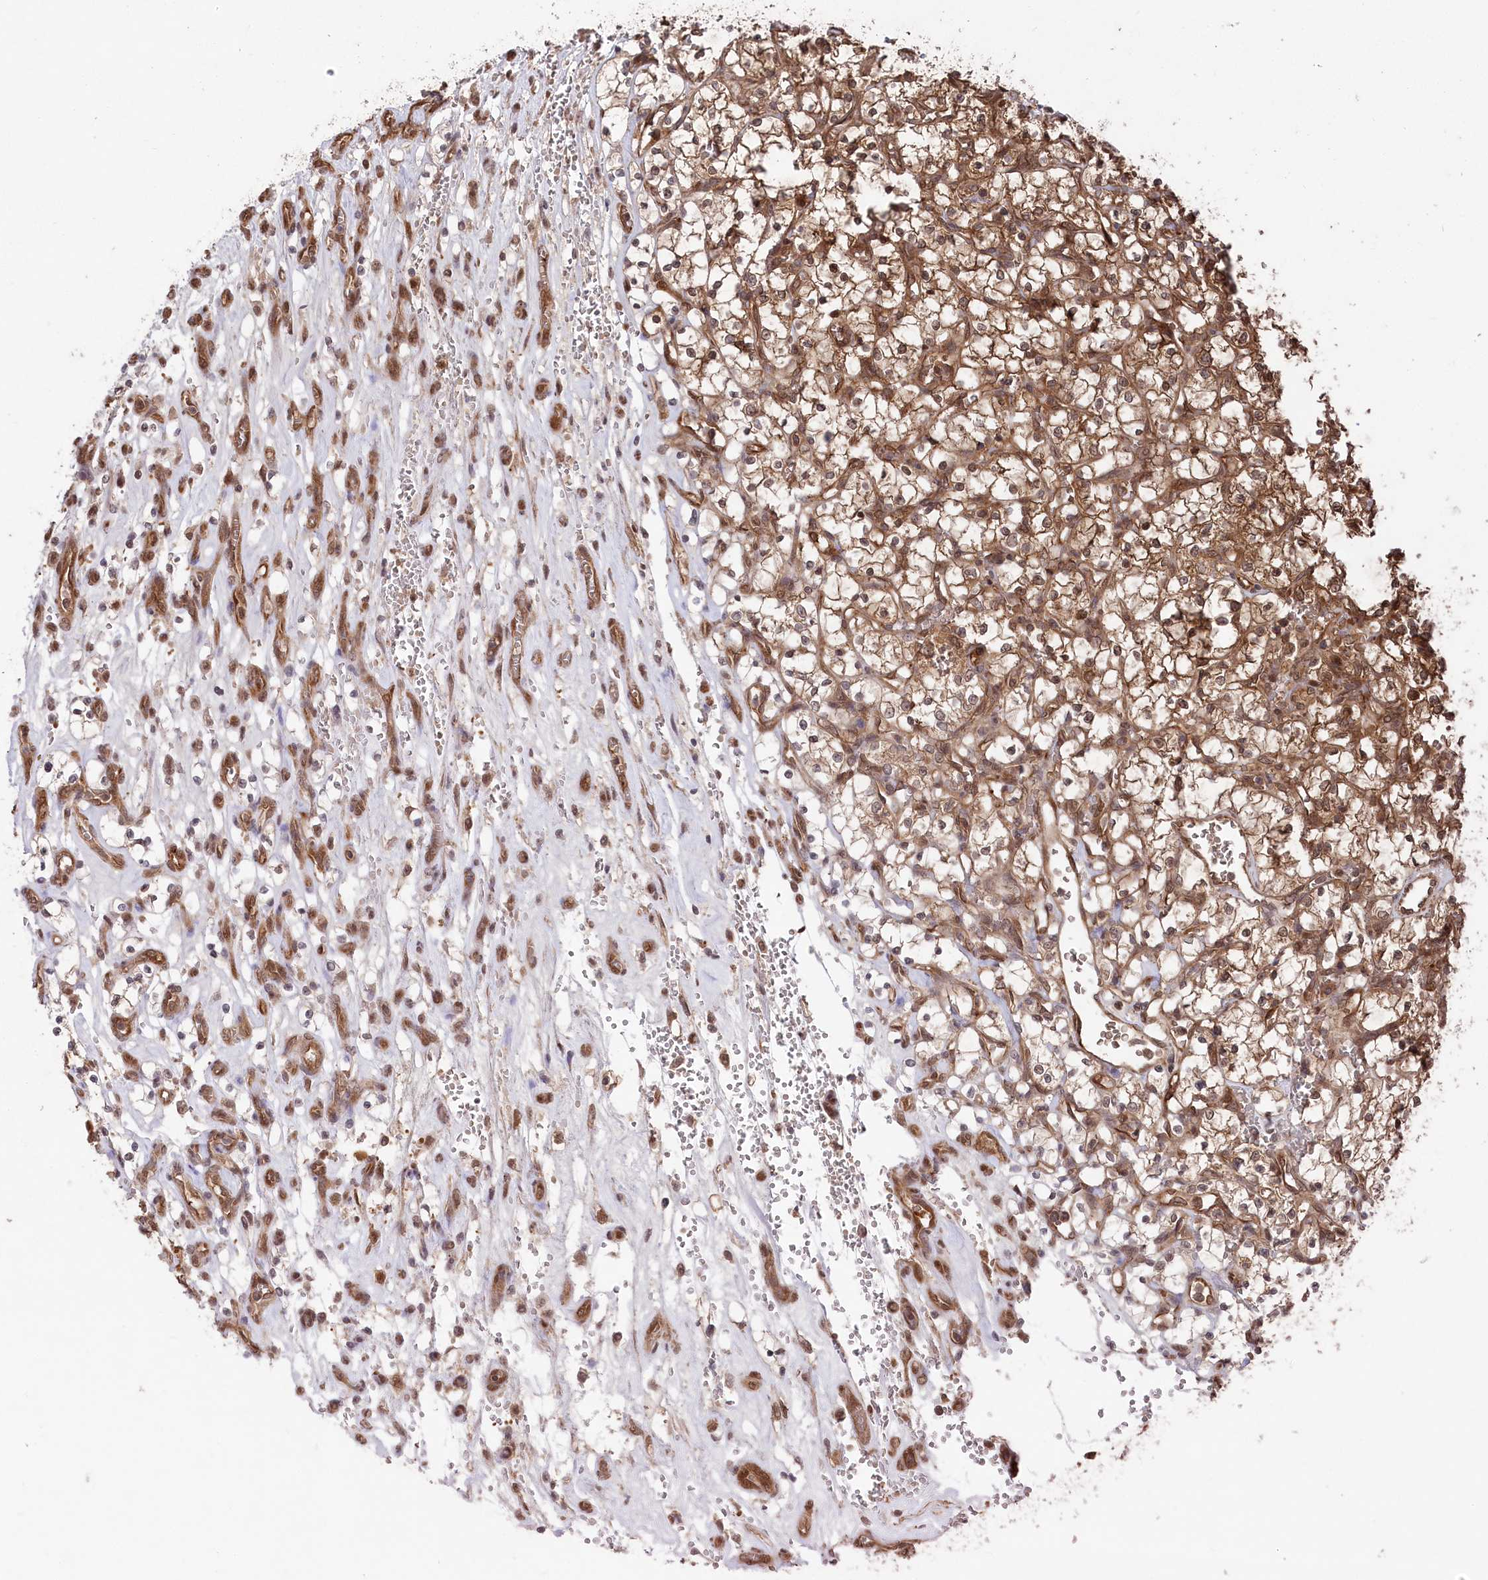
{"staining": {"intensity": "moderate", "quantity": ">75%", "location": "cytoplasmic/membranous,nuclear"}, "tissue": "renal cancer", "cell_type": "Tumor cells", "image_type": "cancer", "snomed": [{"axis": "morphology", "description": "Adenocarcinoma, NOS"}, {"axis": "topography", "description": "Kidney"}], "caption": "This histopathology image demonstrates renal adenocarcinoma stained with immunohistochemistry to label a protein in brown. The cytoplasmic/membranous and nuclear of tumor cells show moderate positivity for the protein. Nuclei are counter-stained blue.", "gene": "PSMA1", "patient": {"sex": "female", "age": 69}}